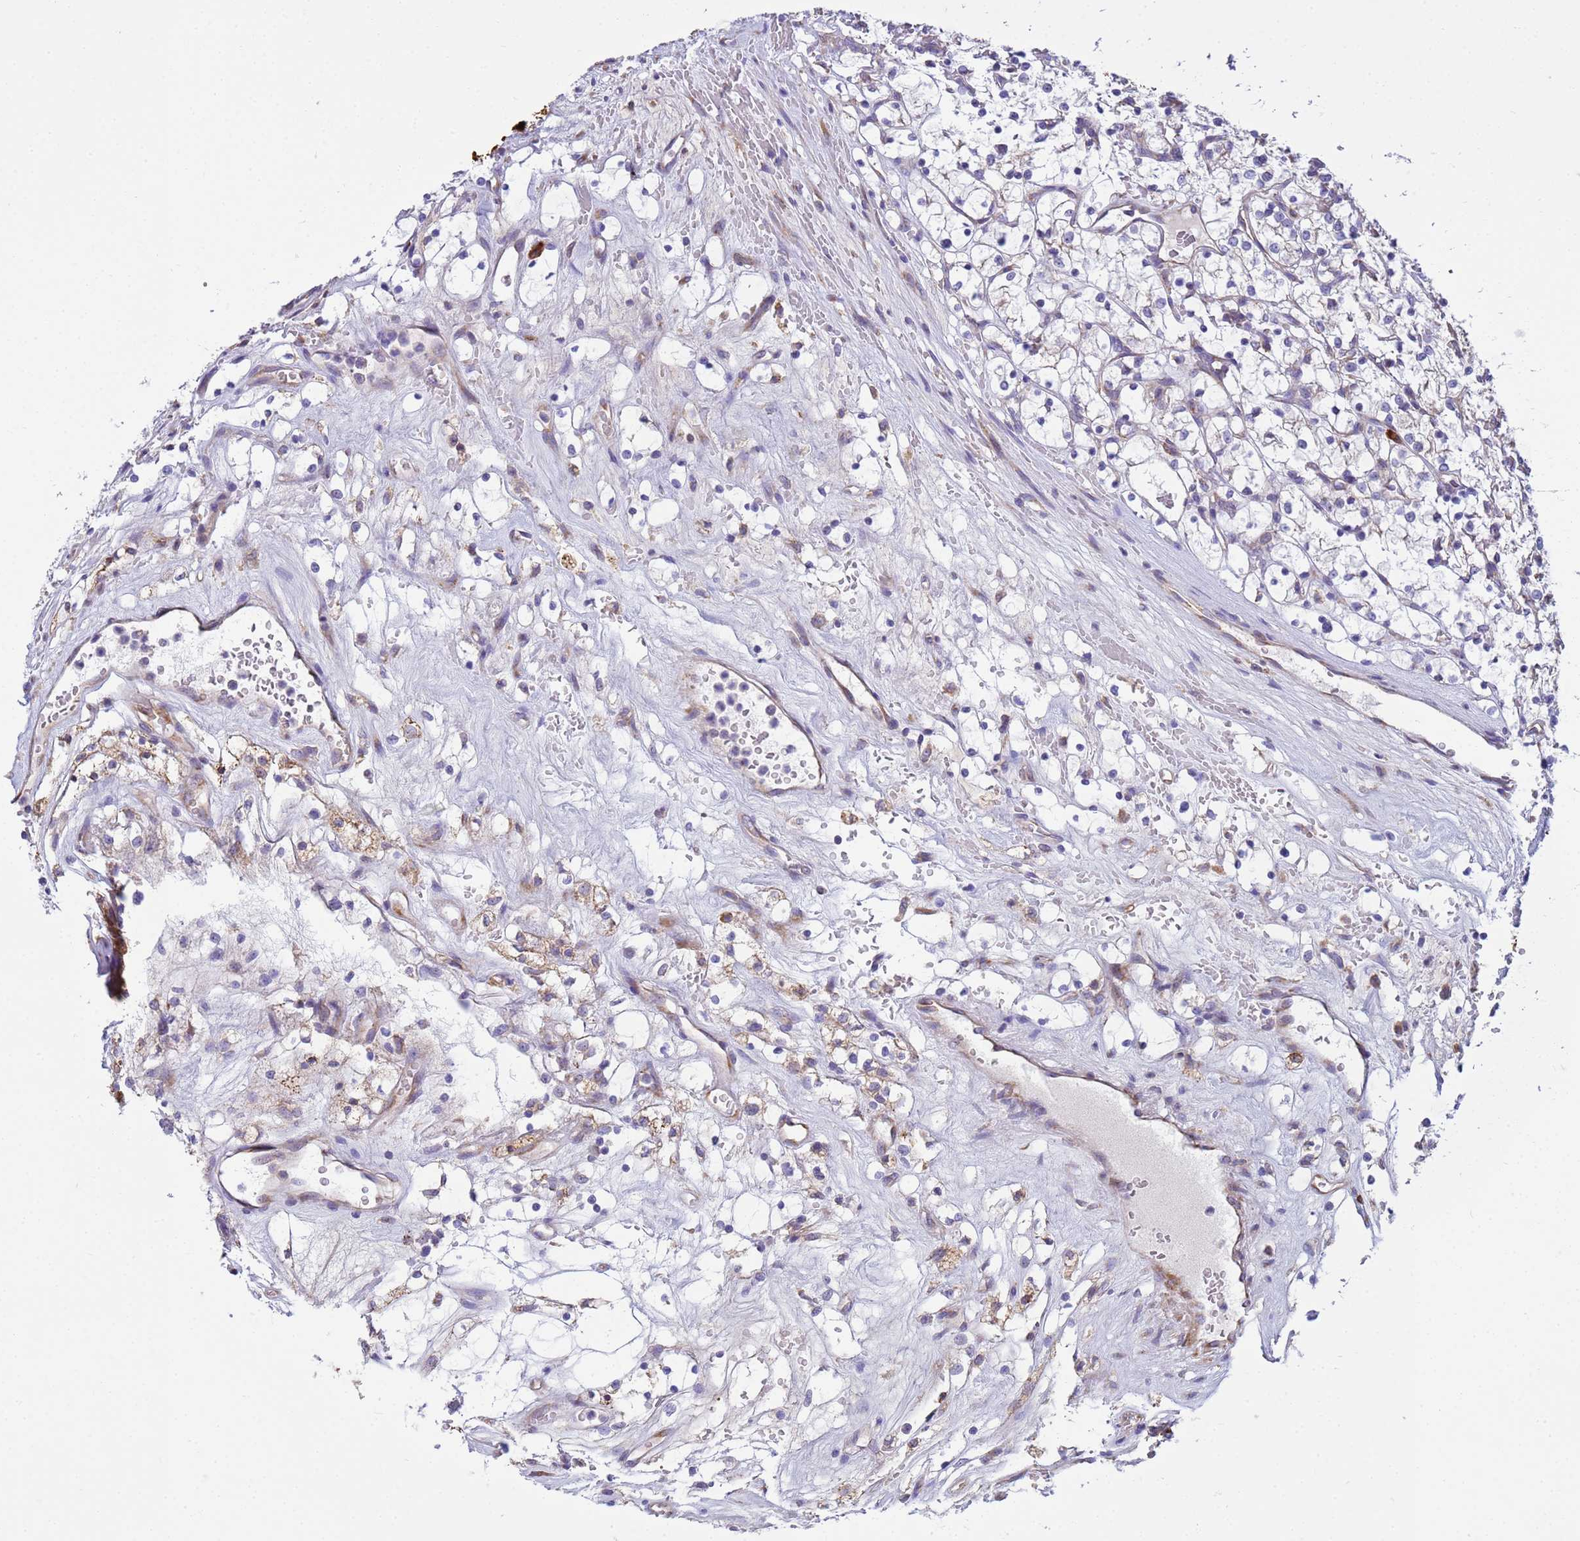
{"staining": {"intensity": "negative", "quantity": "none", "location": "none"}, "tissue": "renal cancer", "cell_type": "Tumor cells", "image_type": "cancer", "snomed": [{"axis": "morphology", "description": "Adenocarcinoma, NOS"}, {"axis": "topography", "description": "Kidney"}], "caption": "This is a micrograph of immunohistochemistry (IHC) staining of renal cancer, which shows no positivity in tumor cells. (DAB (3,3'-diaminobenzidine) IHC, high magnification).", "gene": "THAP5", "patient": {"sex": "female", "age": 69}}